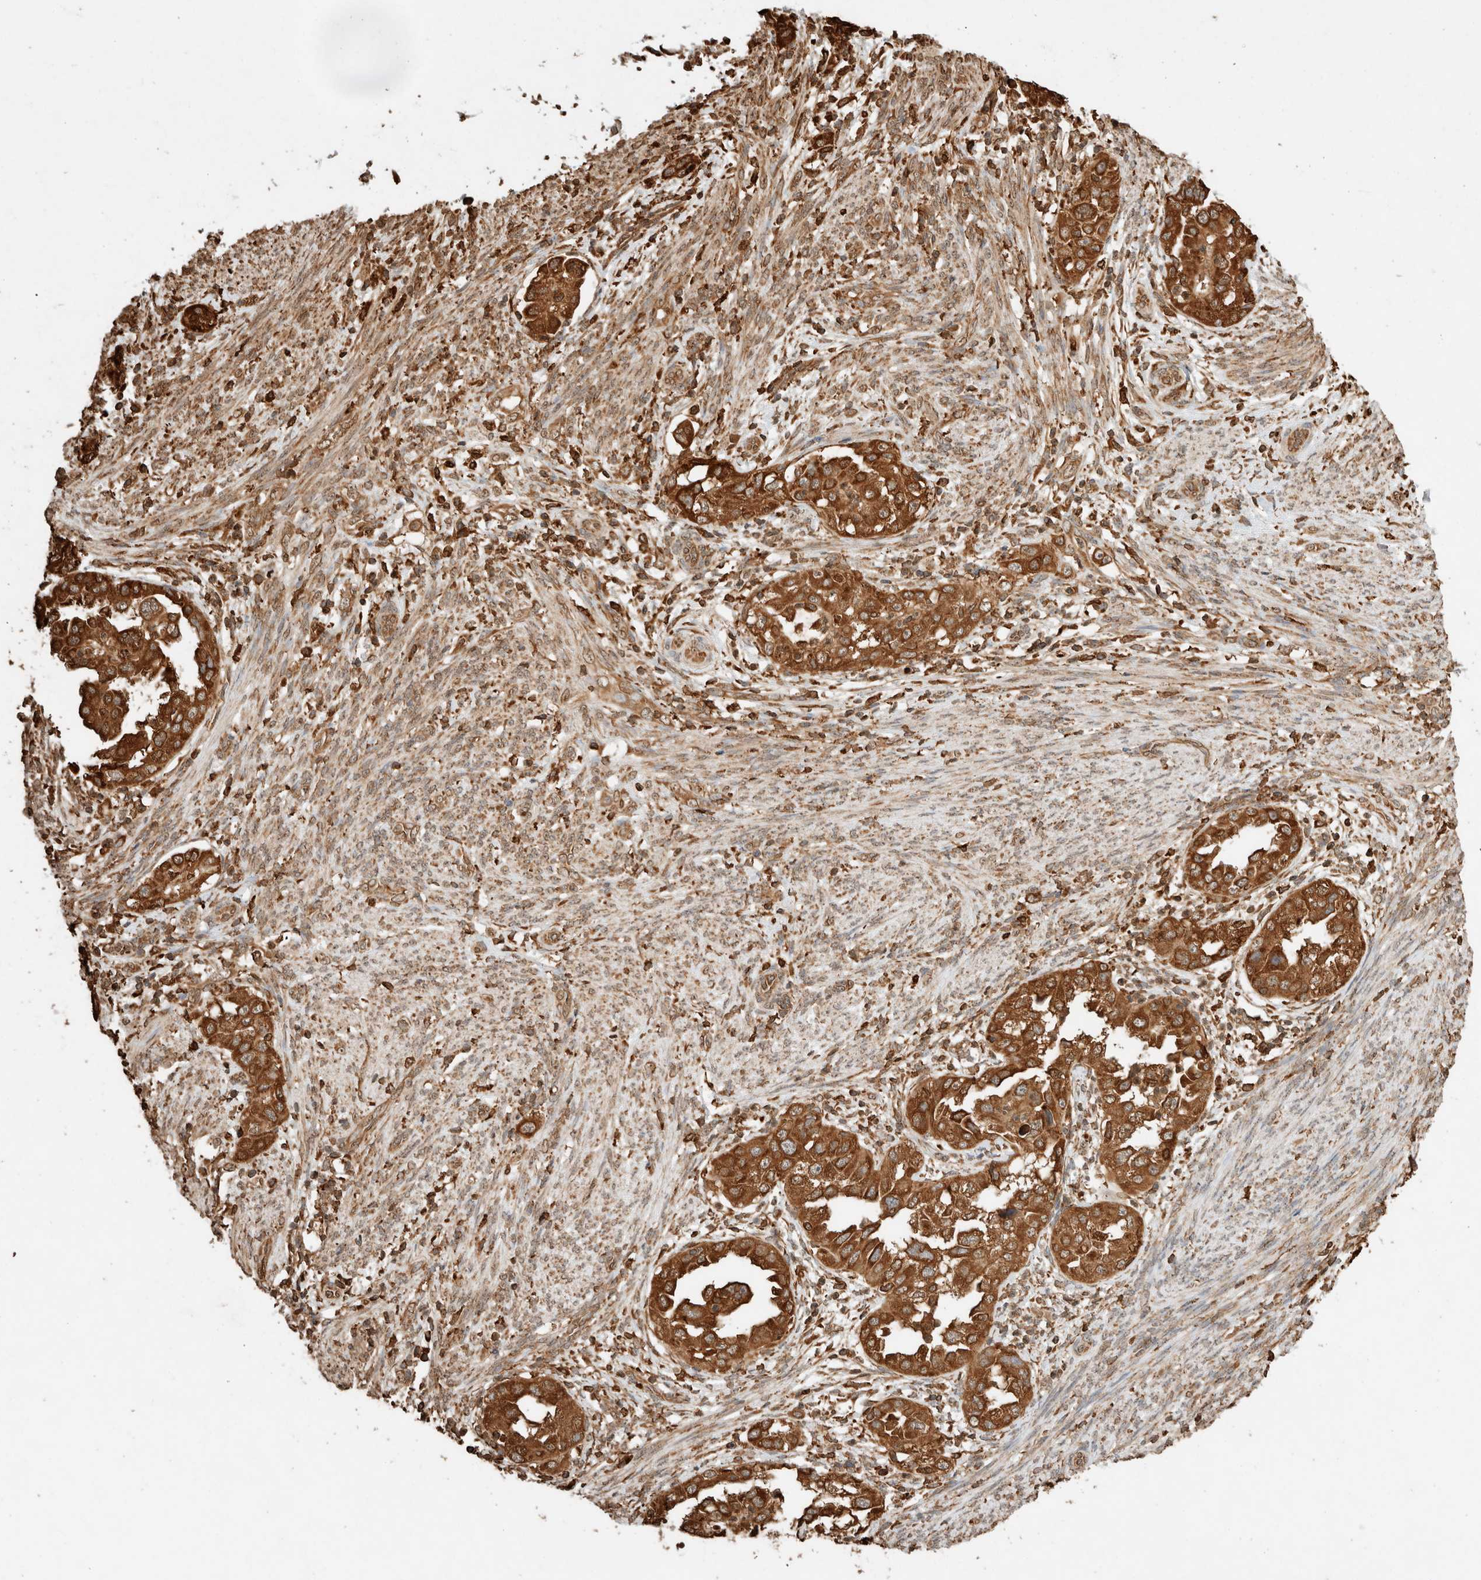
{"staining": {"intensity": "strong", "quantity": ">75%", "location": "cytoplasmic/membranous"}, "tissue": "endometrial cancer", "cell_type": "Tumor cells", "image_type": "cancer", "snomed": [{"axis": "morphology", "description": "Adenocarcinoma, NOS"}, {"axis": "topography", "description": "Endometrium"}], "caption": "A micrograph showing strong cytoplasmic/membranous staining in approximately >75% of tumor cells in adenocarcinoma (endometrial), as visualized by brown immunohistochemical staining.", "gene": "ERAP1", "patient": {"sex": "female", "age": 85}}